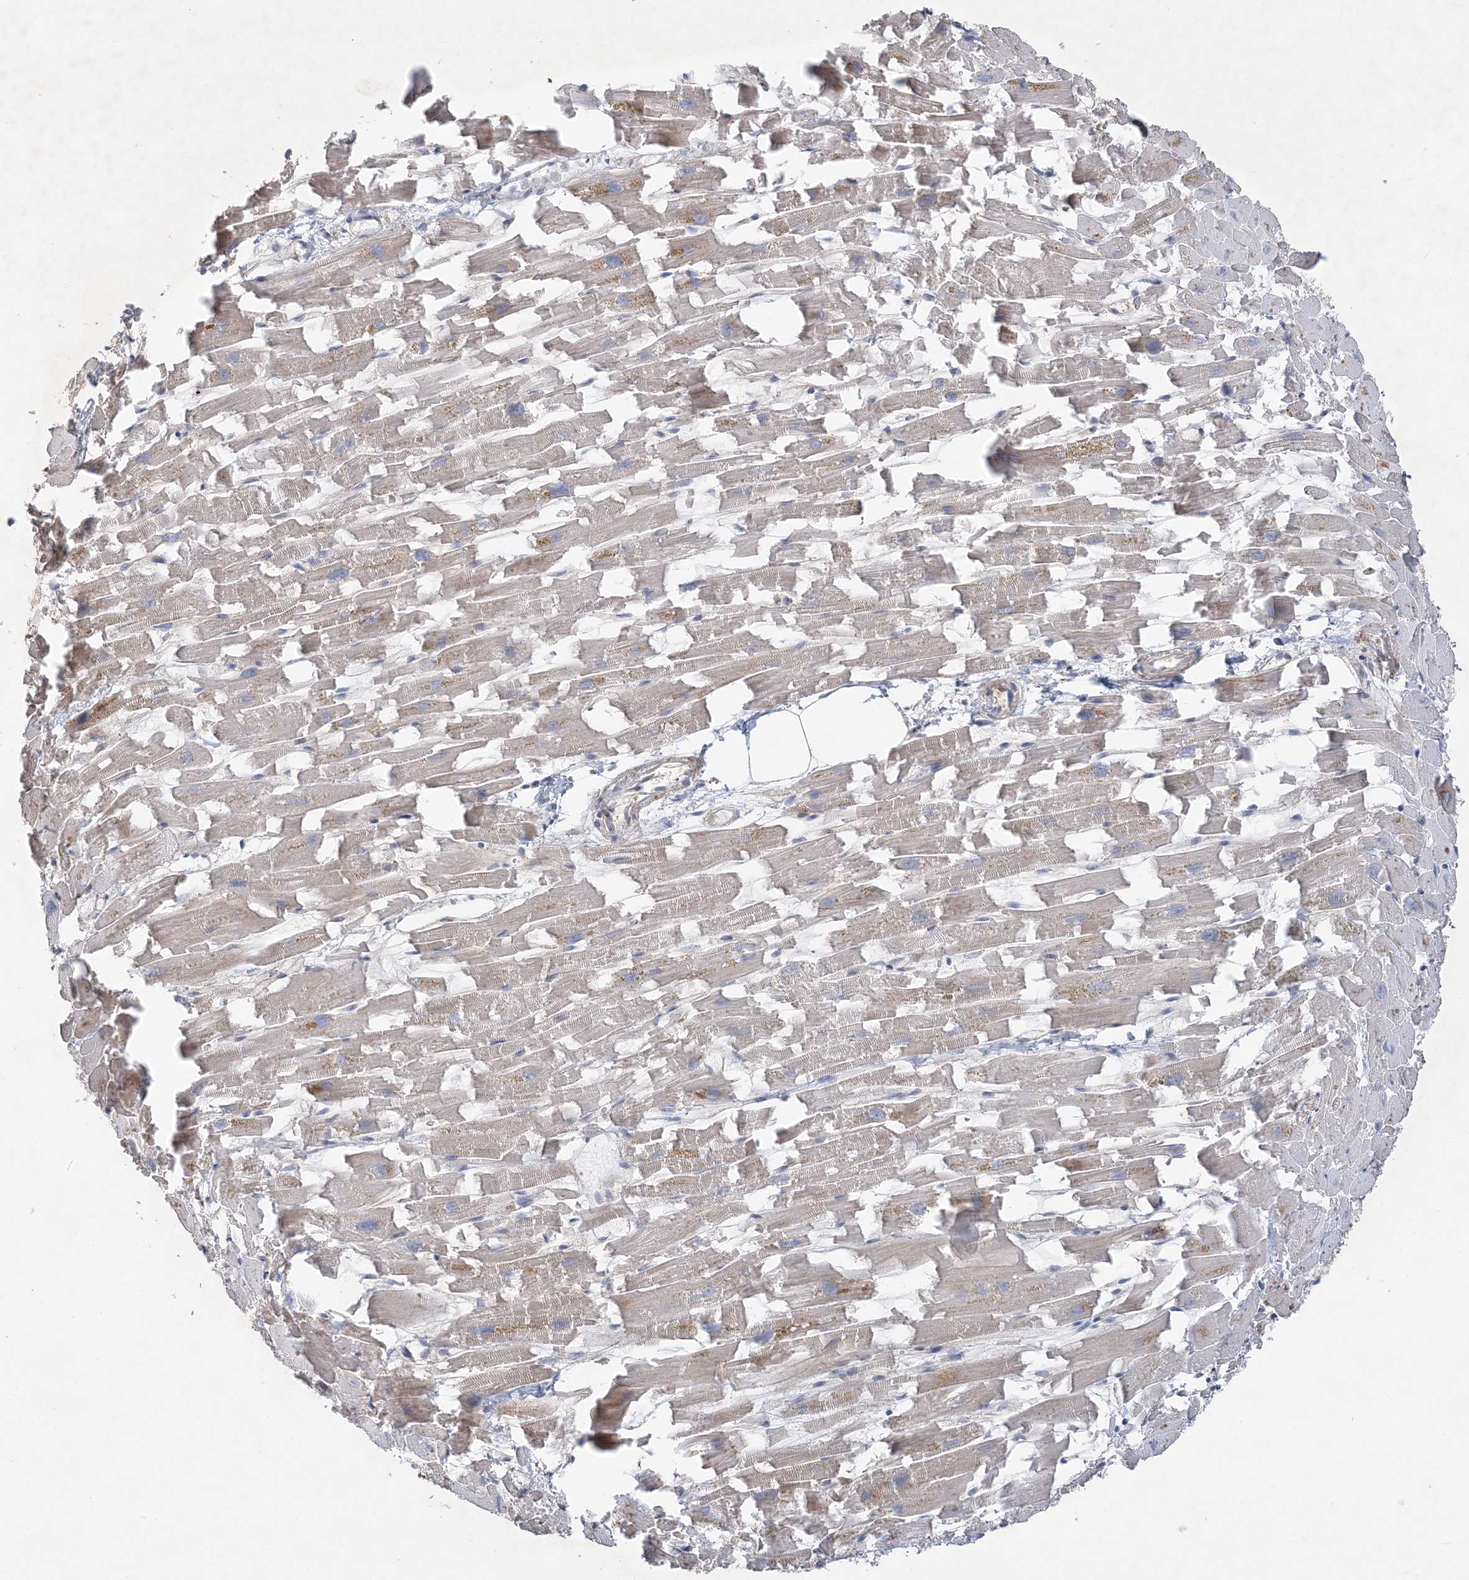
{"staining": {"intensity": "negative", "quantity": "none", "location": "none"}, "tissue": "heart muscle", "cell_type": "Cardiomyocytes", "image_type": "normal", "snomed": [{"axis": "morphology", "description": "Normal tissue, NOS"}, {"axis": "topography", "description": "Heart"}], "caption": "An immunohistochemistry histopathology image of normal heart muscle is shown. There is no staining in cardiomyocytes of heart muscle. Nuclei are stained in blue.", "gene": "MAP4K5", "patient": {"sex": "female", "age": 64}}